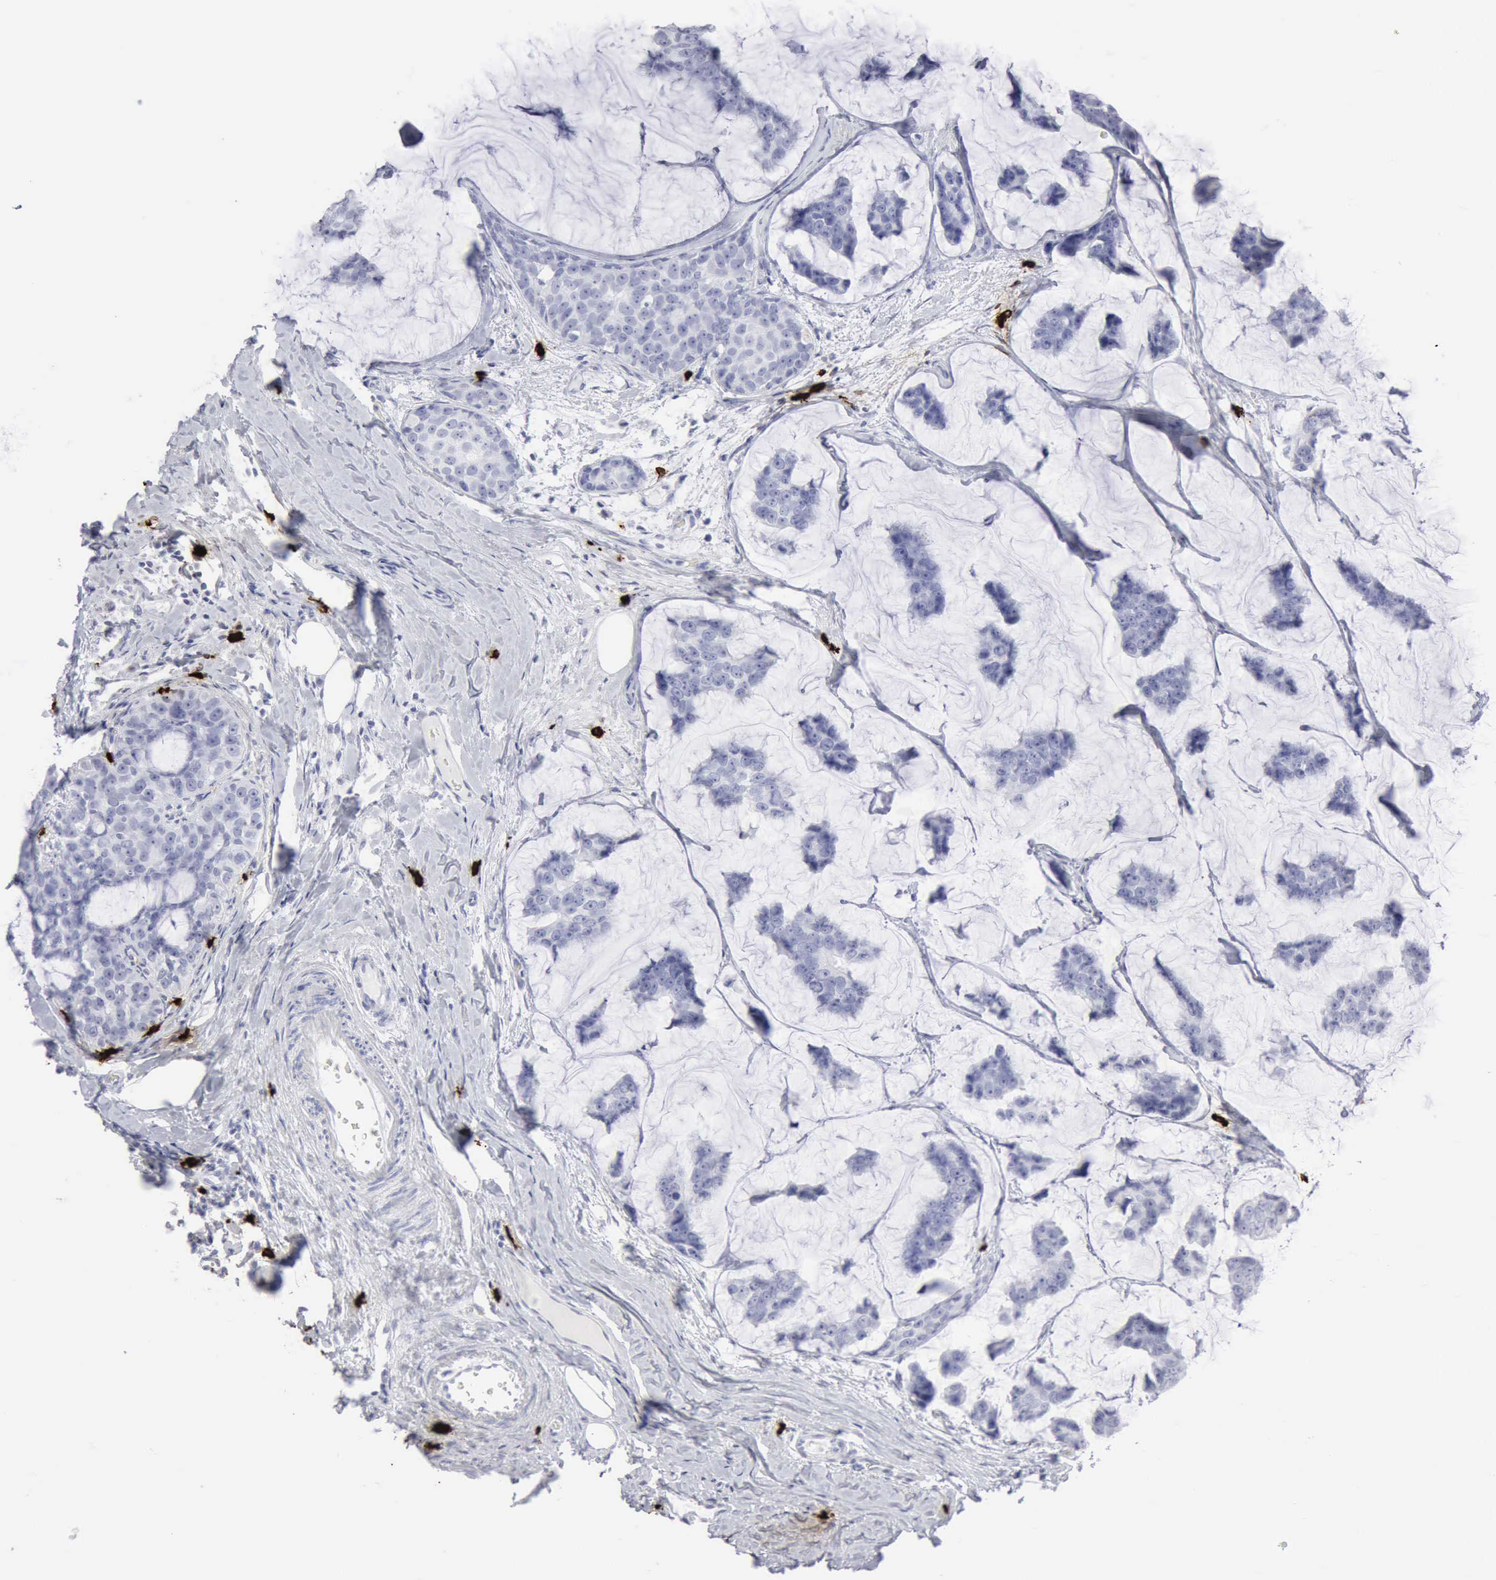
{"staining": {"intensity": "negative", "quantity": "none", "location": "none"}, "tissue": "breast cancer", "cell_type": "Tumor cells", "image_type": "cancer", "snomed": [{"axis": "morphology", "description": "Normal tissue, NOS"}, {"axis": "morphology", "description": "Duct carcinoma"}, {"axis": "topography", "description": "Breast"}], "caption": "This is a micrograph of immunohistochemistry staining of breast cancer (invasive ductal carcinoma), which shows no expression in tumor cells.", "gene": "CMA1", "patient": {"sex": "female", "age": 50}}